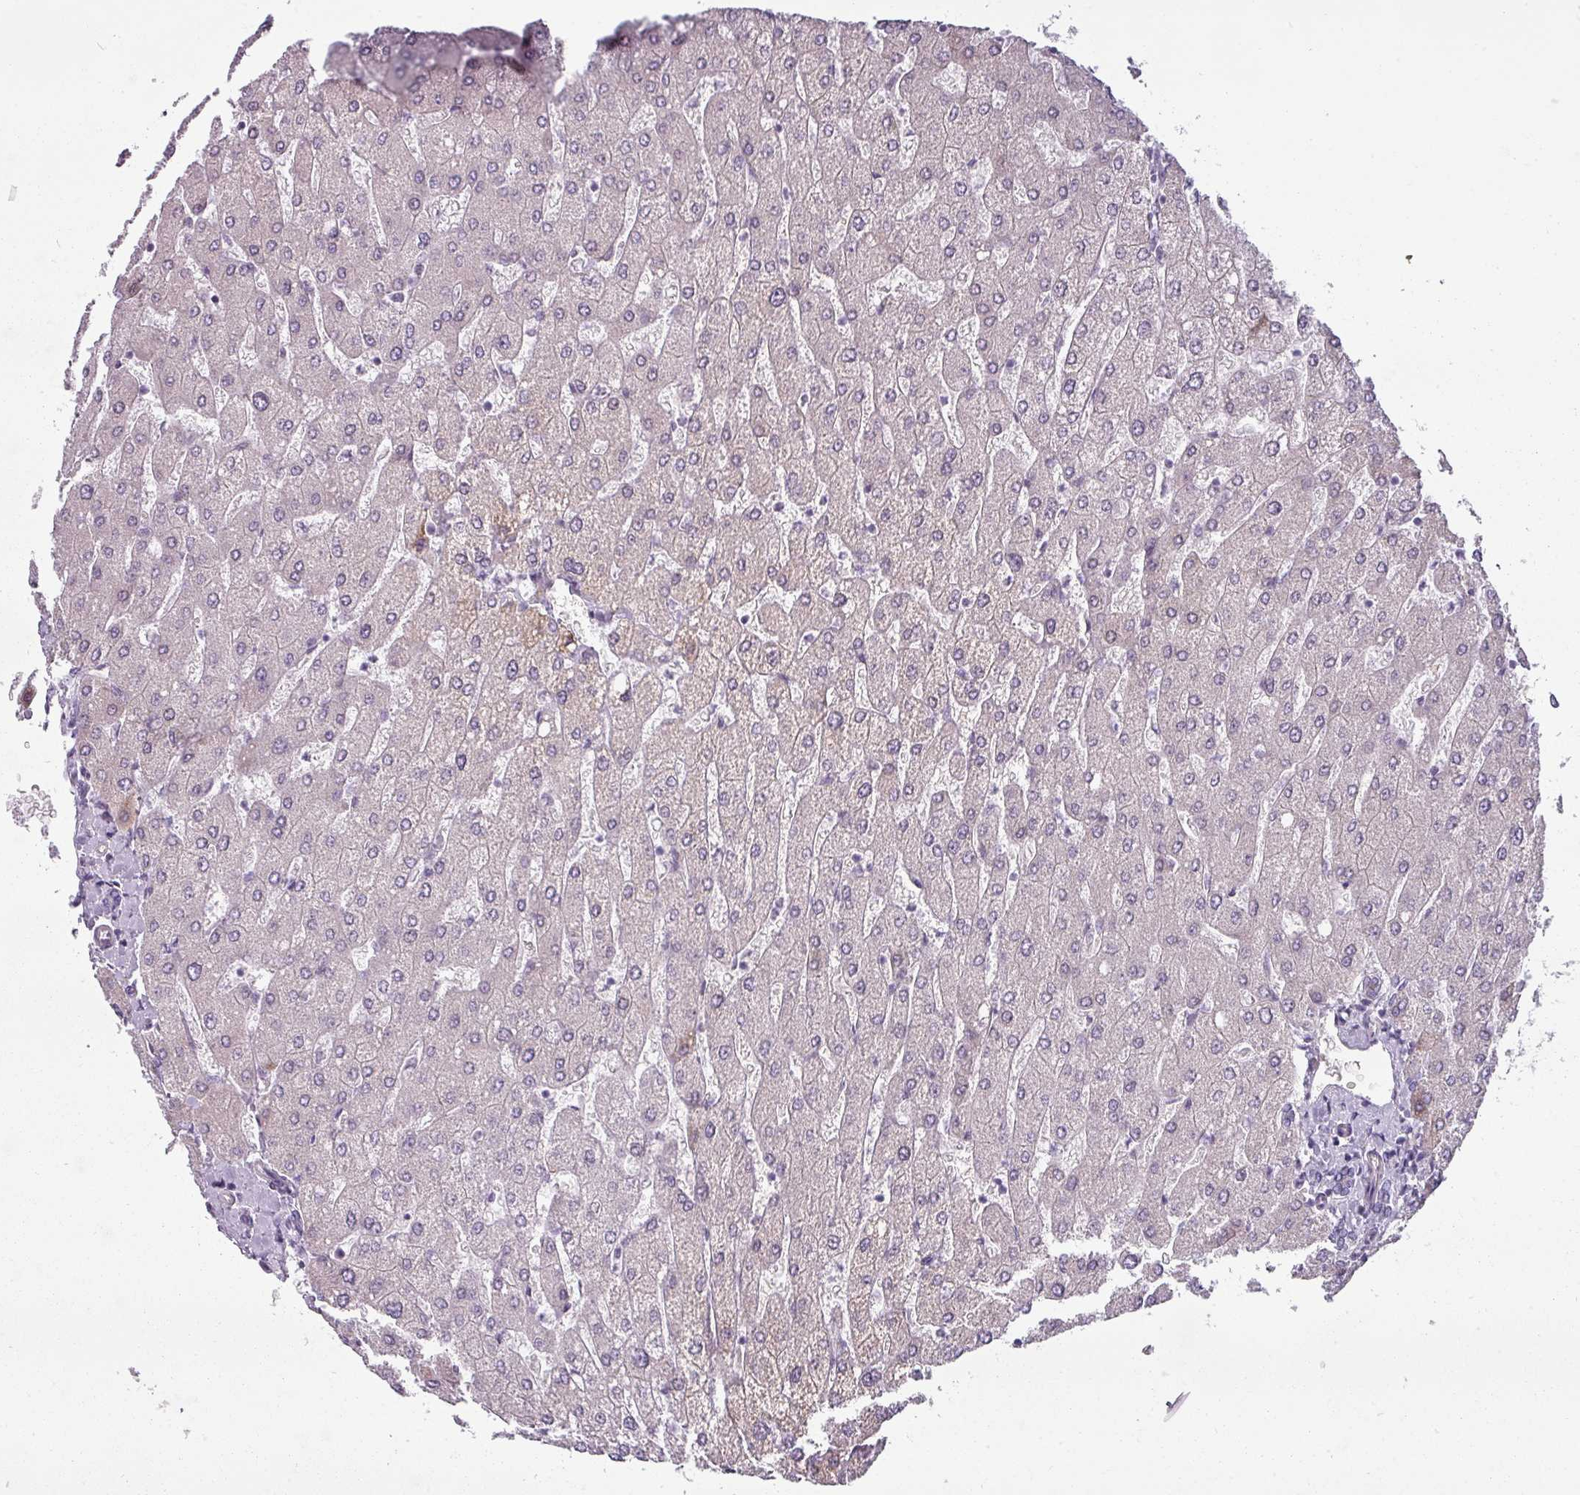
{"staining": {"intensity": "negative", "quantity": "none", "location": "none"}, "tissue": "liver", "cell_type": "Cholangiocytes", "image_type": "normal", "snomed": [{"axis": "morphology", "description": "Normal tissue, NOS"}, {"axis": "topography", "description": "Liver"}], "caption": "The micrograph shows no significant staining in cholangiocytes of liver.", "gene": "CHRDL1", "patient": {"sex": "male", "age": 55}}